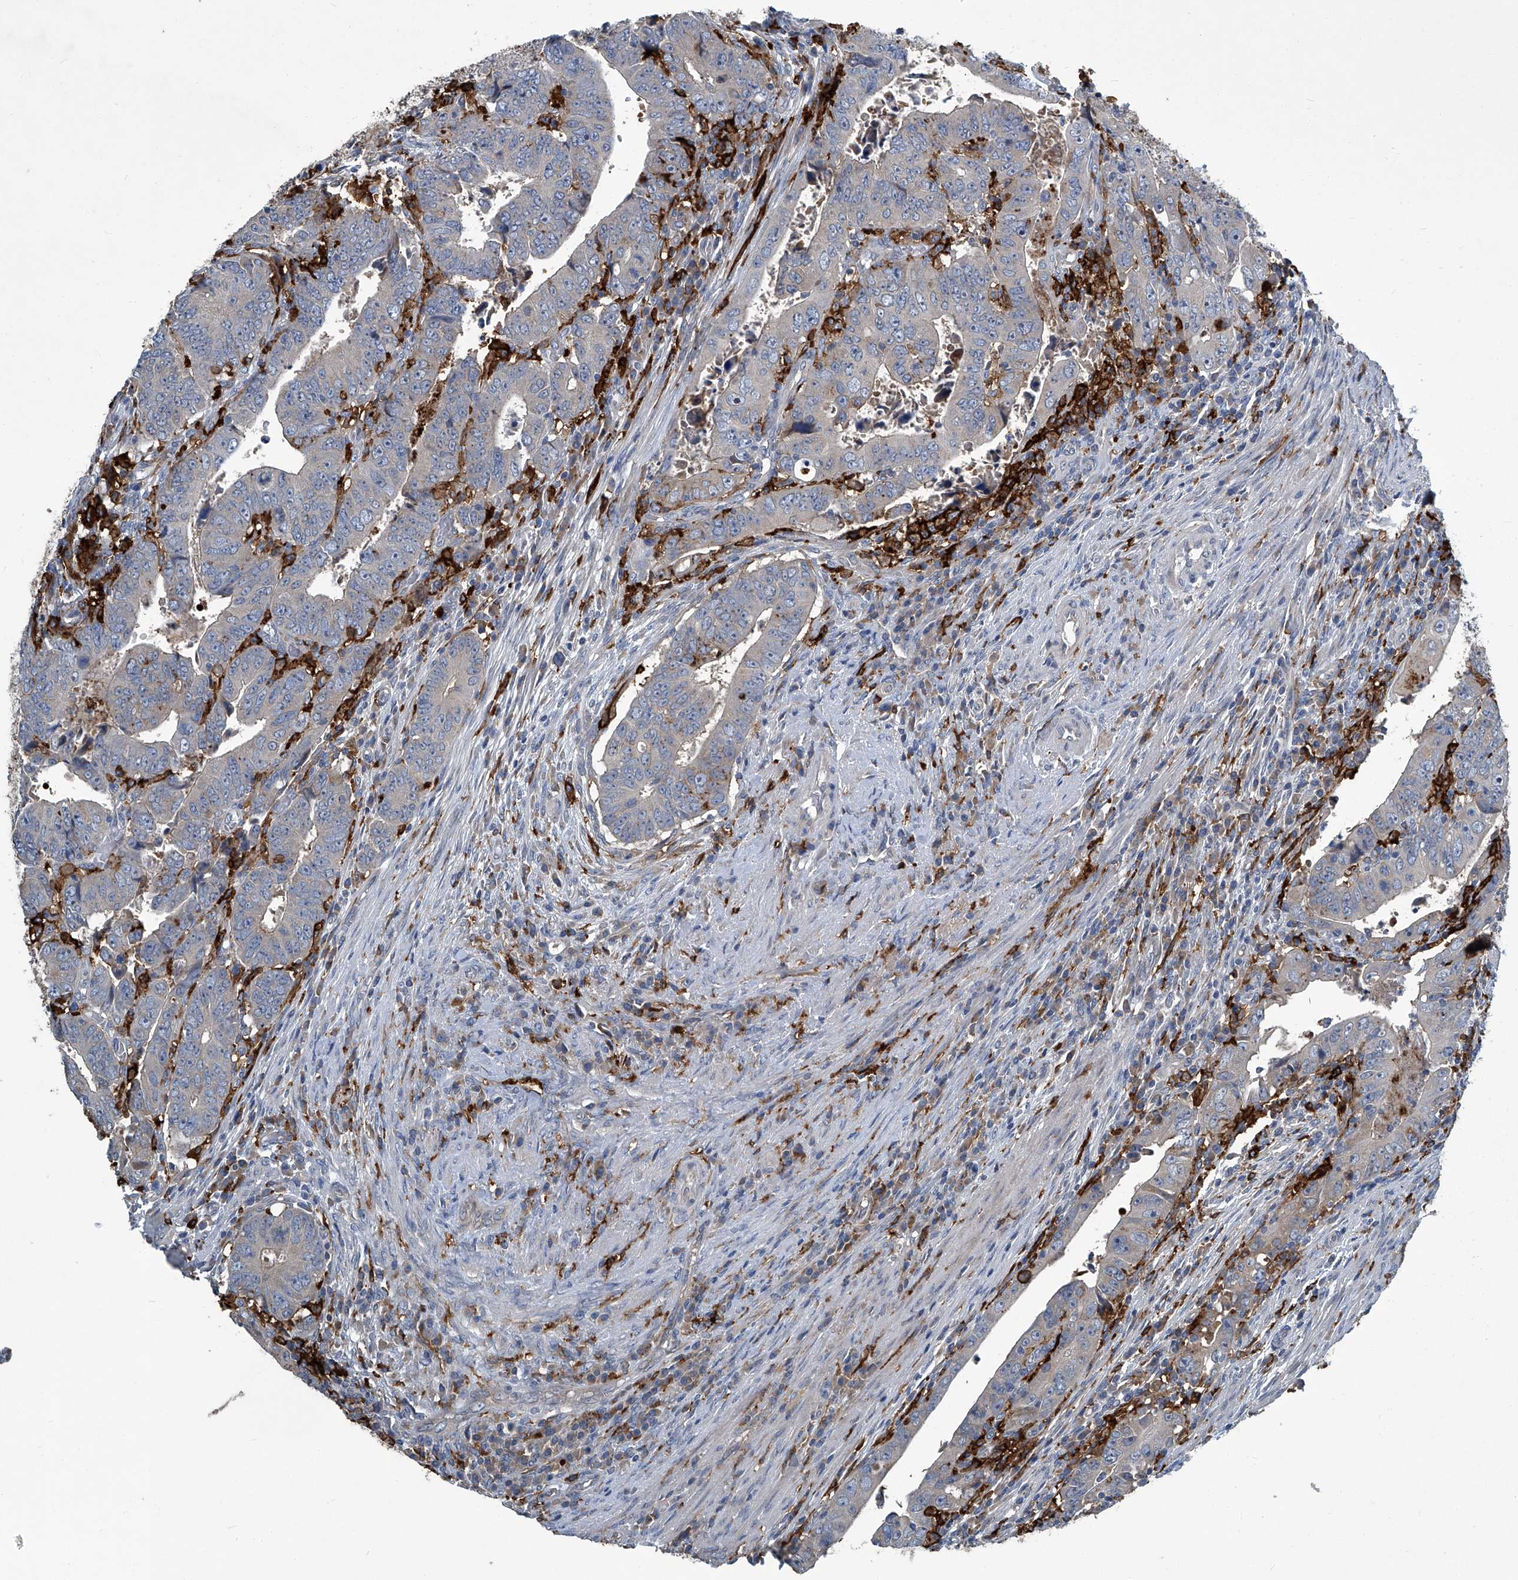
{"staining": {"intensity": "negative", "quantity": "none", "location": "none"}, "tissue": "colorectal cancer", "cell_type": "Tumor cells", "image_type": "cancer", "snomed": [{"axis": "morphology", "description": "Normal tissue, NOS"}, {"axis": "morphology", "description": "Adenocarcinoma, NOS"}, {"axis": "topography", "description": "Rectum"}], "caption": "DAB immunohistochemical staining of adenocarcinoma (colorectal) shows no significant positivity in tumor cells.", "gene": "FAM167A", "patient": {"sex": "female", "age": 65}}